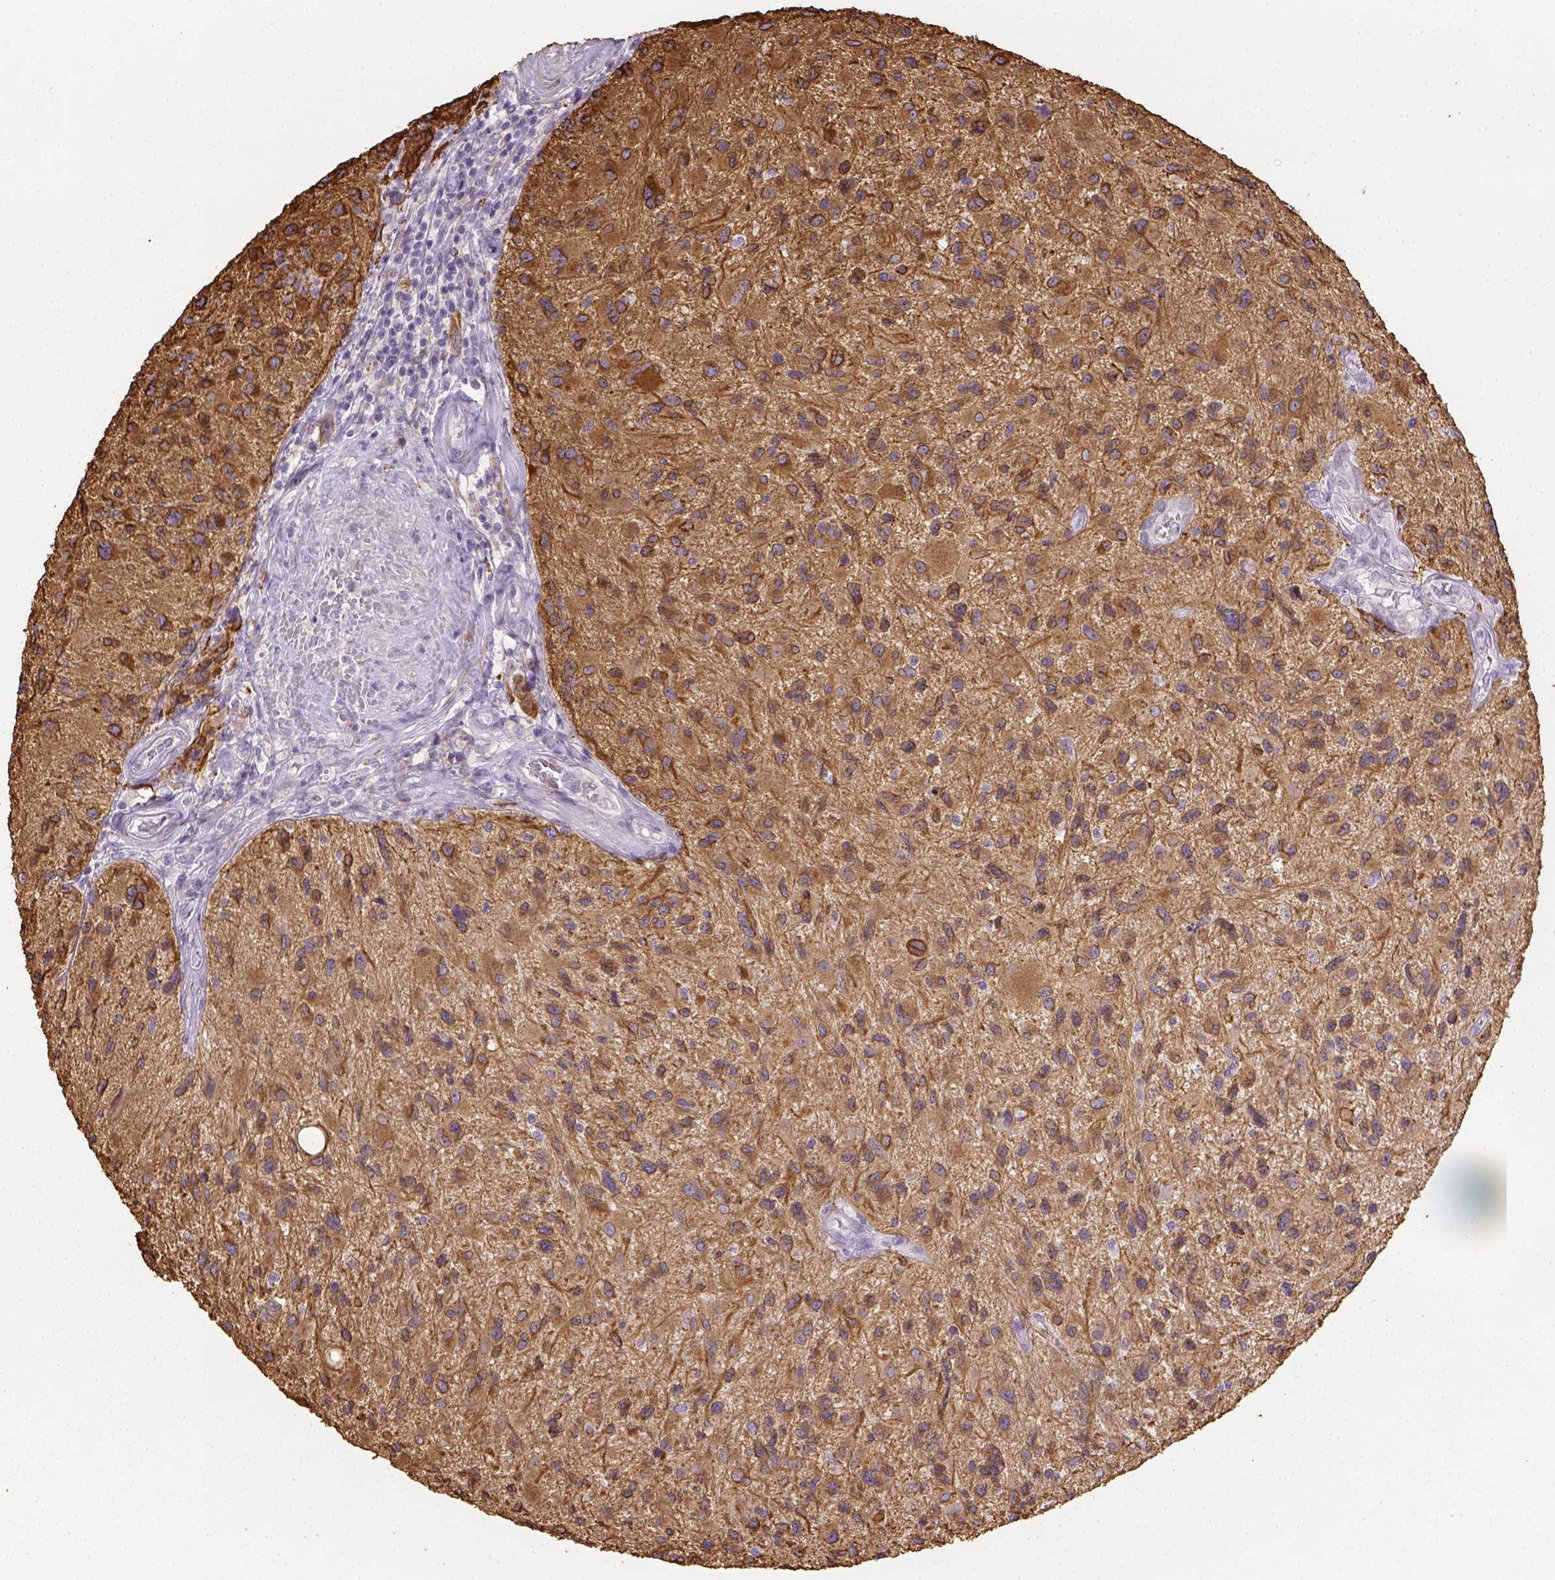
{"staining": {"intensity": "moderate", "quantity": ">75%", "location": "cytoplasmic/membranous"}, "tissue": "glioma", "cell_type": "Tumor cells", "image_type": "cancer", "snomed": [{"axis": "morphology", "description": "Glioma, malignant, NOS"}, {"axis": "morphology", "description": "Glioma, malignant, High grade"}, {"axis": "topography", "description": "Brain"}], "caption": "Brown immunohistochemical staining in malignant high-grade glioma exhibits moderate cytoplasmic/membranous expression in about >75% of tumor cells. The staining was performed using DAB to visualize the protein expression in brown, while the nuclei were stained in blue with hematoxylin (Magnification: 20x).", "gene": "CACNB1", "patient": {"sex": "female", "age": 71}}